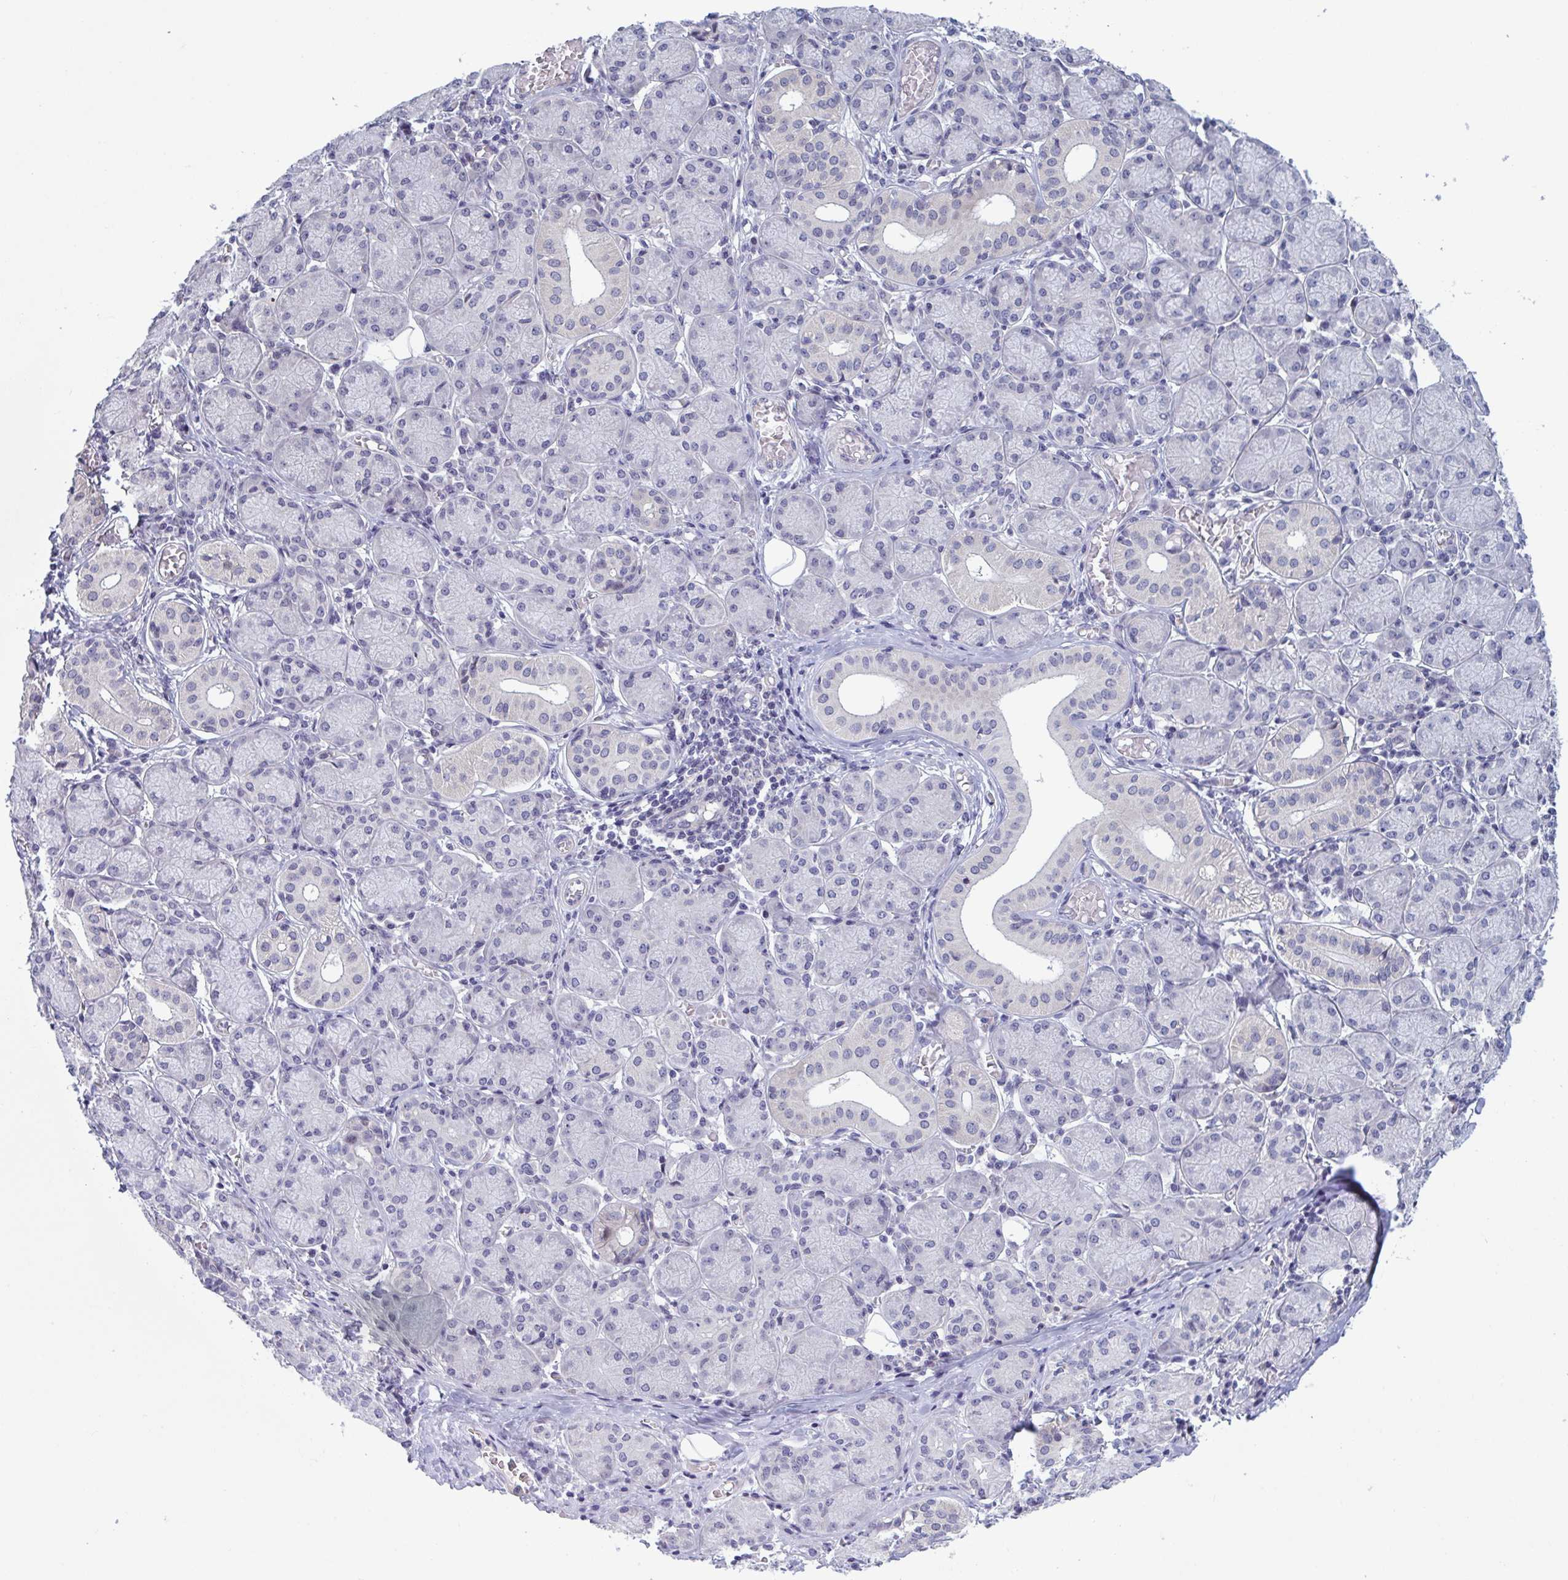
{"staining": {"intensity": "negative", "quantity": "none", "location": "none"}, "tissue": "salivary gland", "cell_type": "Glandular cells", "image_type": "normal", "snomed": [{"axis": "morphology", "description": "Normal tissue, NOS"}, {"axis": "topography", "description": "Salivary gland"}], "caption": "This photomicrograph is of normal salivary gland stained with IHC to label a protein in brown with the nuclei are counter-stained blue. There is no staining in glandular cells.", "gene": "RIOK1", "patient": {"sex": "female", "age": 24}}